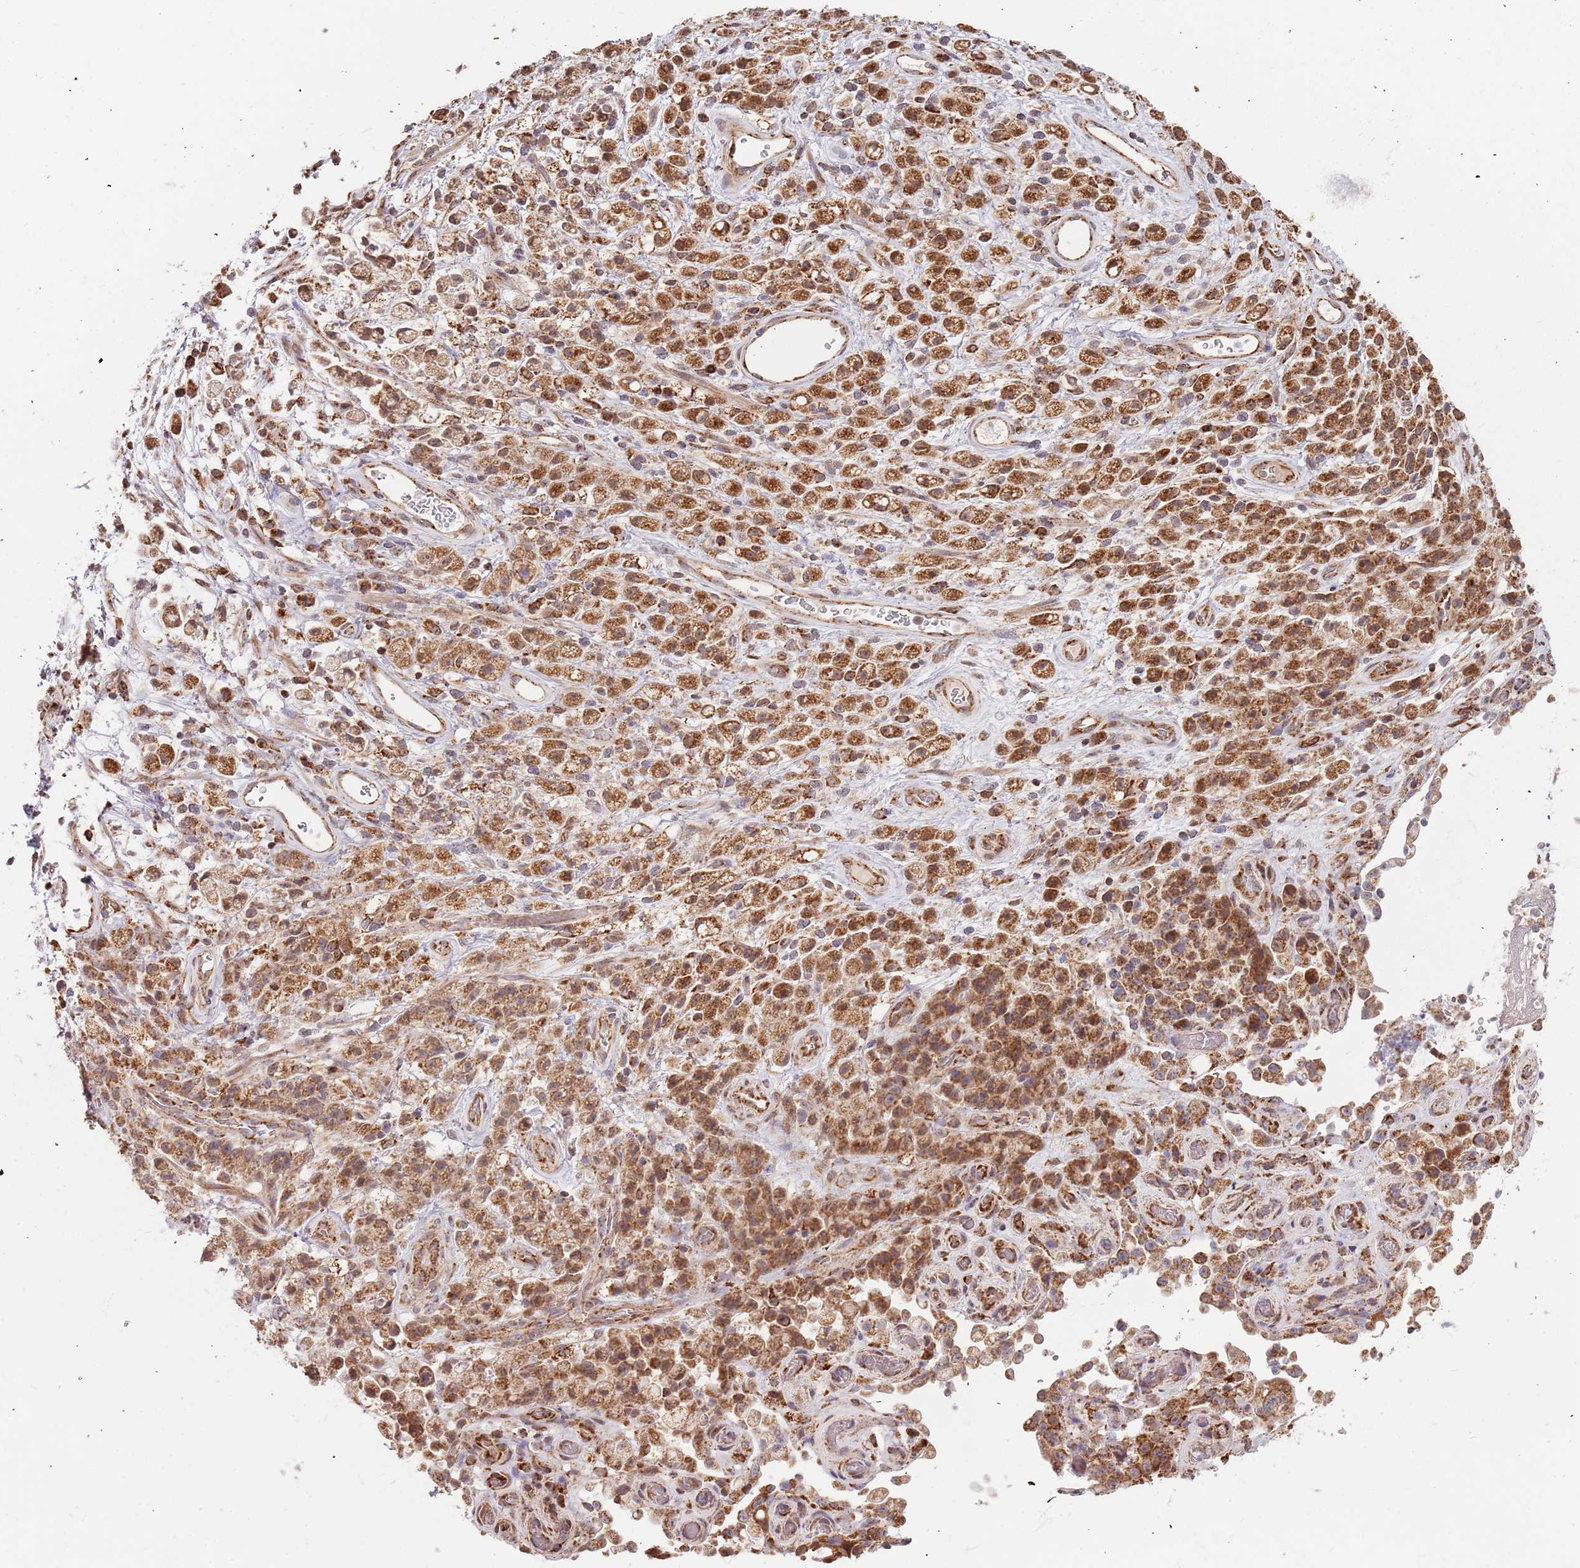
{"staining": {"intensity": "strong", "quantity": ">75%", "location": "cytoplasmic/membranous"}, "tissue": "stomach cancer", "cell_type": "Tumor cells", "image_type": "cancer", "snomed": [{"axis": "morphology", "description": "Adenocarcinoma, NOS"}, {"axis": "topography", "description": "Stomach"}], "caption": "A brown stain shows strong cytoplasmic/membranous positivity of a protein in adenocarcinoma (stomach) tumor cells.", "gene": "IL17RD", "patient": {"sex": "female", "age": 60}}